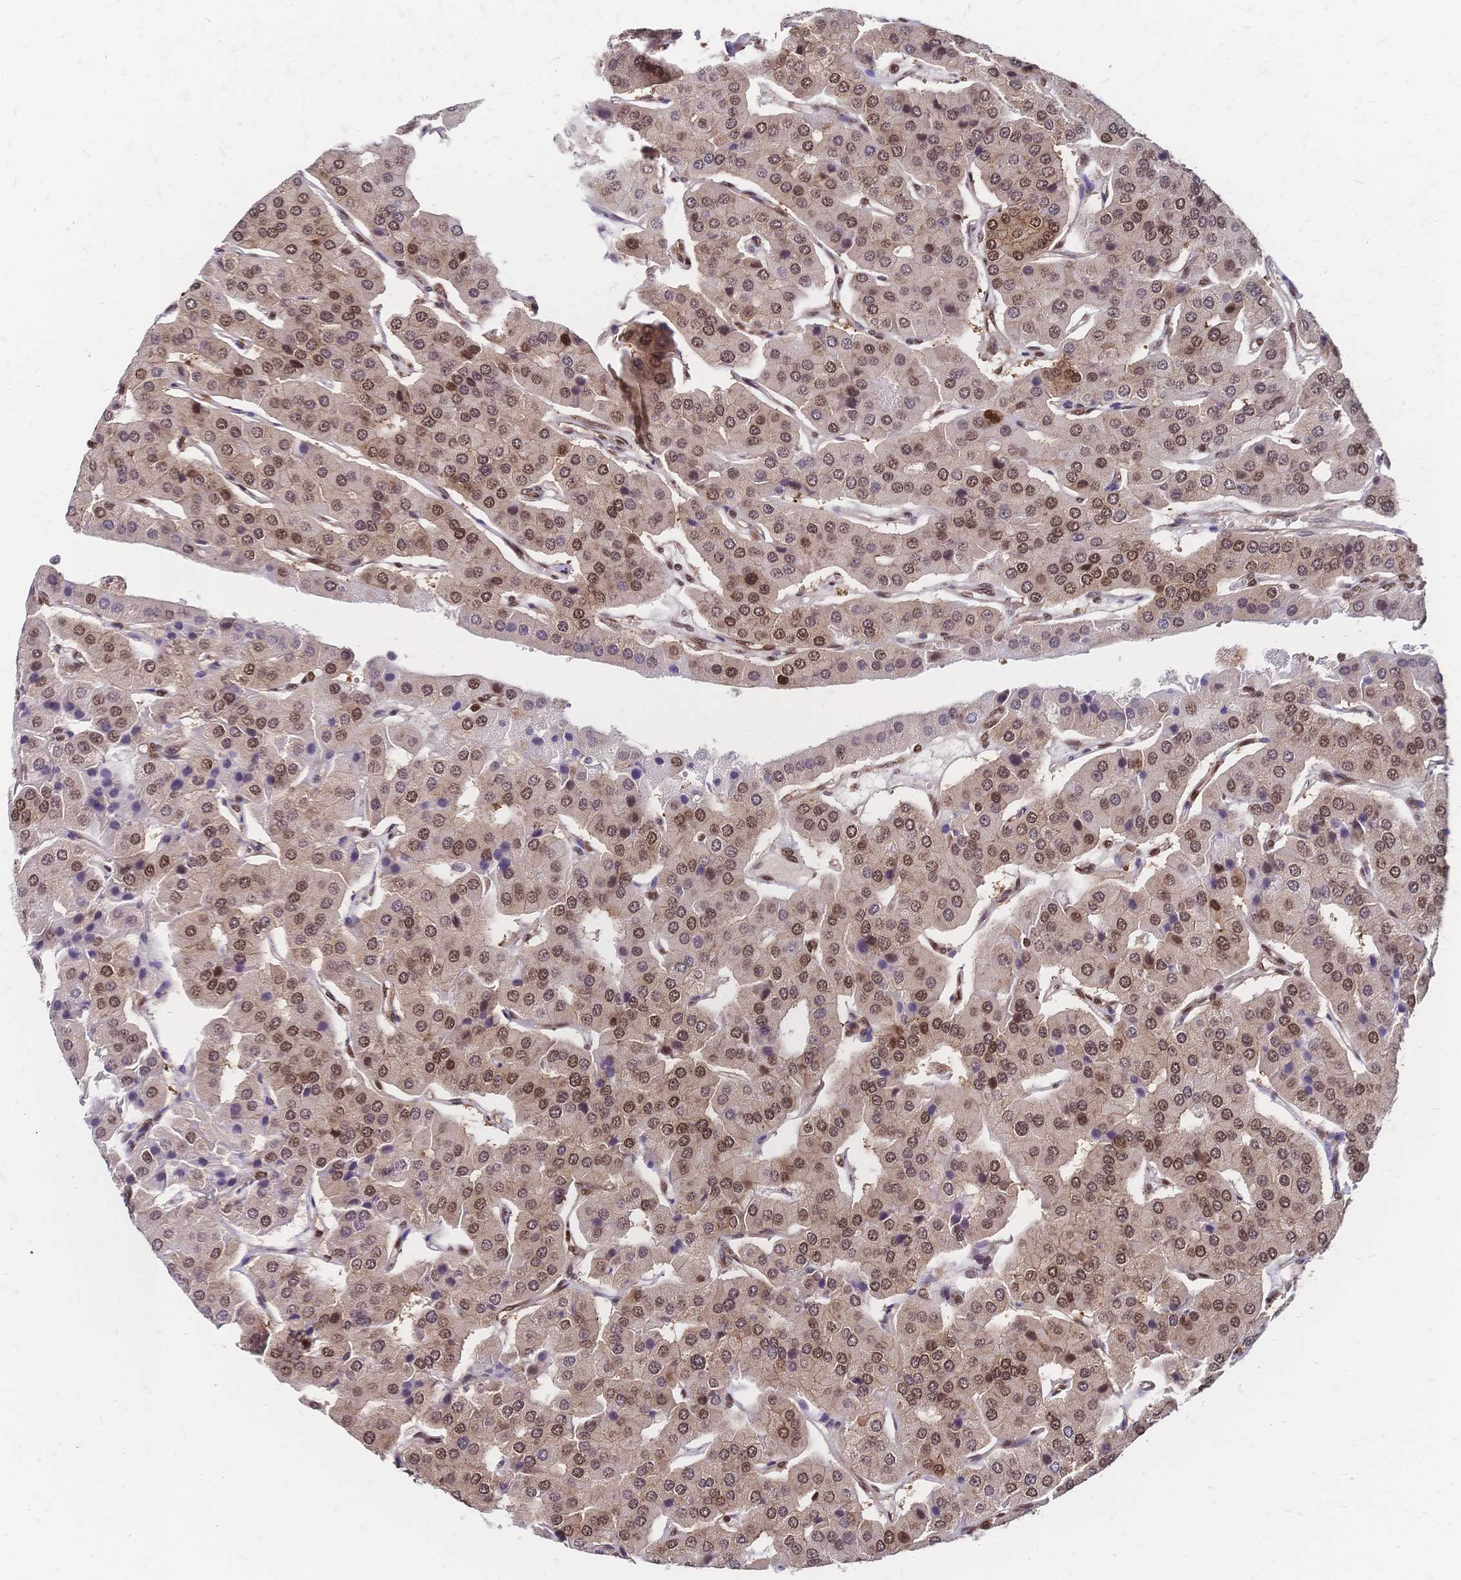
{"staining": {"intensity": "moderate", "quantity": ">75%", "location": "nuclear"}, "tissue": "parathyroid gland", "cell_type": "Glandular cells", "image_type": "normal", "snomed": [{"axis": "morphology", "description": "Normal tissue, NOS"}, {"axis": "morphology", "description": "Adenoma, NOS"}, {"axis": "topography", "description": "Parathyroid gland"}], "caption": "Glandular cells reveal medium levels of moderate nuclear staining in about >75% of cells in unremarkable human parathyroid gland. (DAB (3,3'-diaminobenzidine) IHC with brightfield microscopy, high magnification).", "gene": "HDGF", "patient": {"sex": "female", "age": 86}}